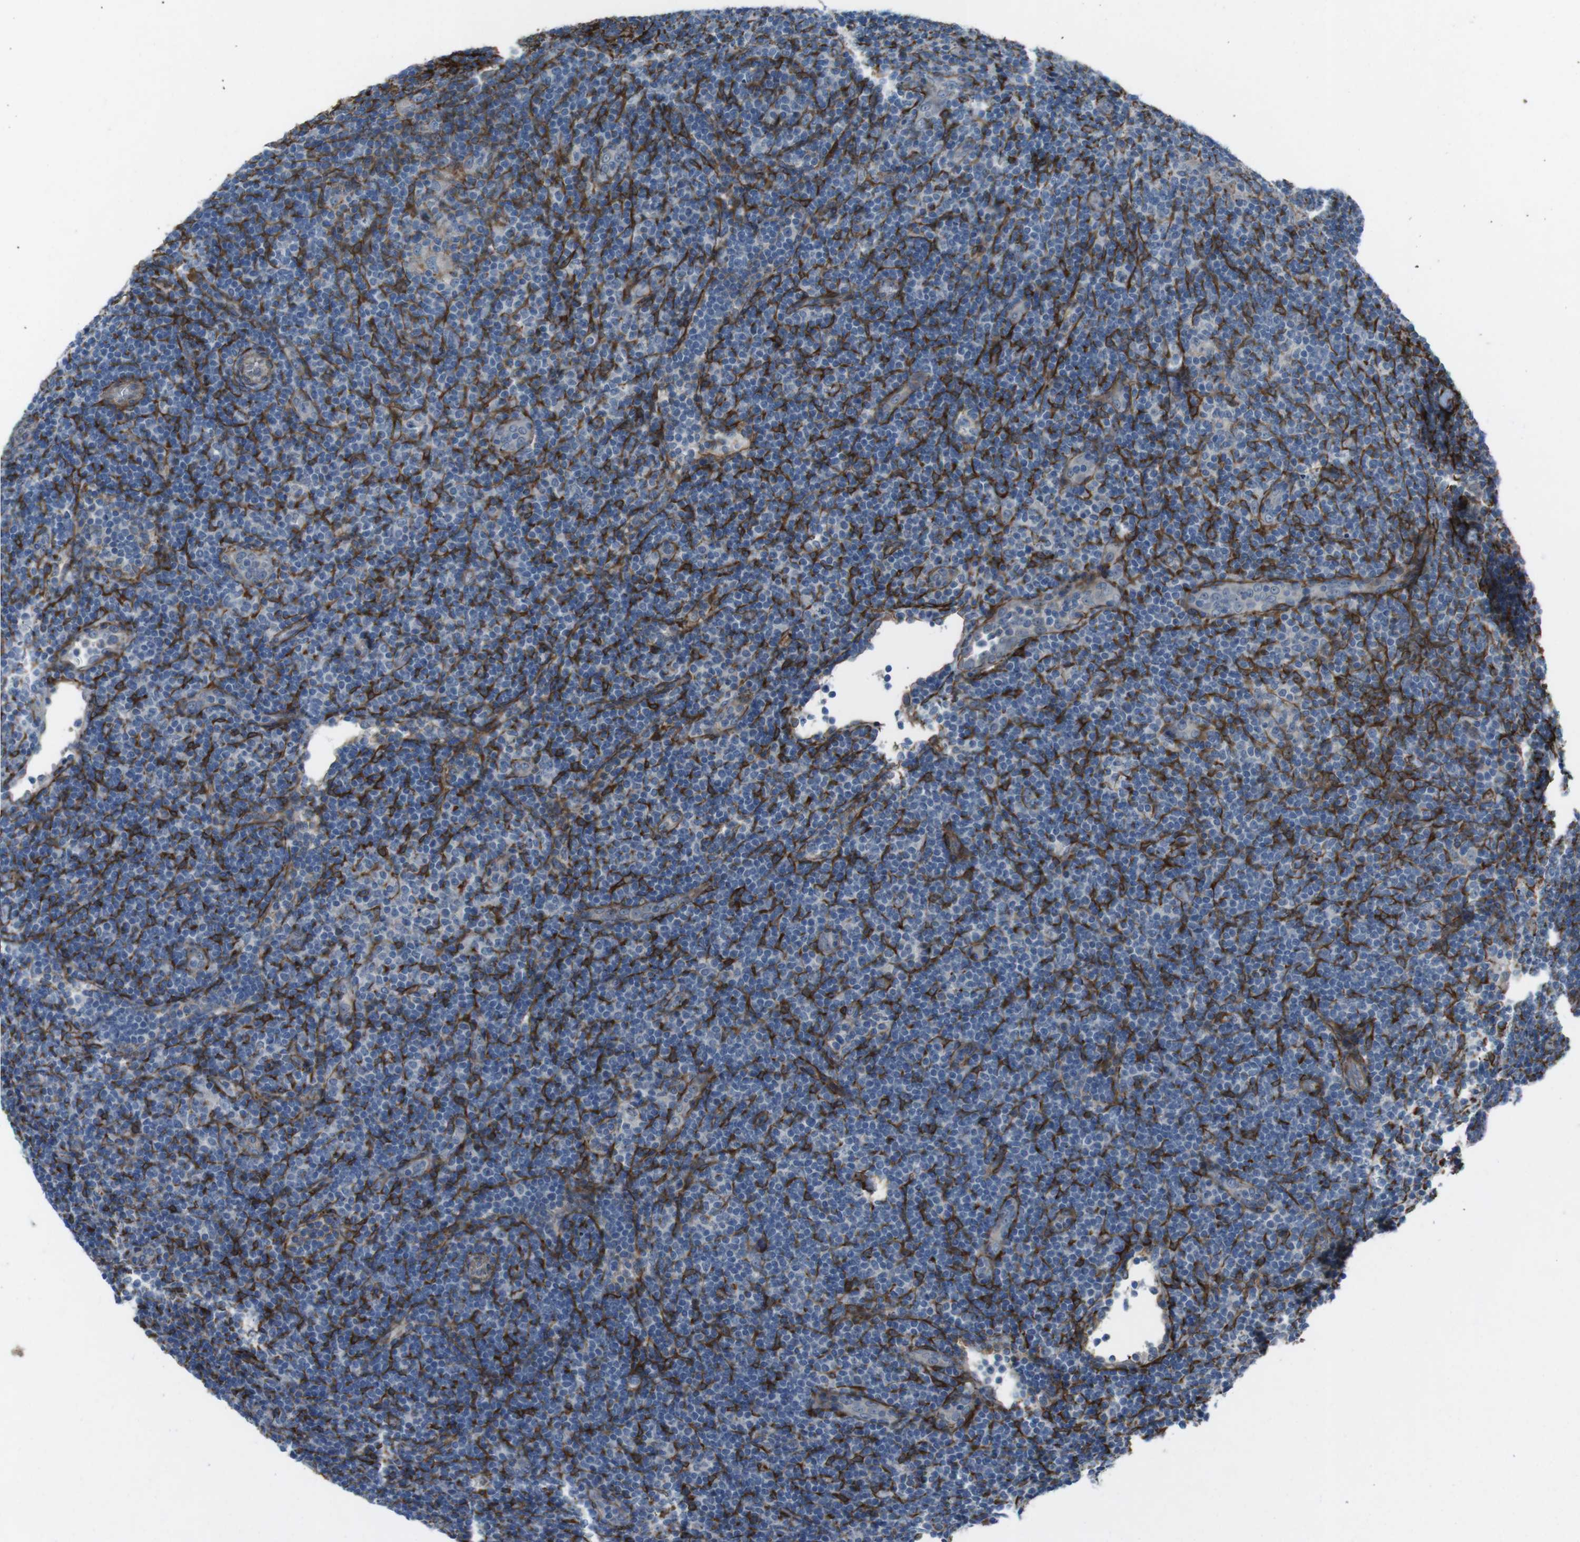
{"staining": {"intensity": "negative", "quantity": "none", "location": "none"}, "tissue": "lymphoma", "cell_type": "Tumor cells", "image_type": "cancer", "snomed": [{"axis": "morphology", "description": "Hodgkin's disease, NOS"}, {"axis": "topography", "description": "Lymph node"}], "caption": "Tumor cells are negative for brown protein staining in Hodgkin's disease. (DAB (3,3'-diaminobenzidine) immunohistochemistry (IHC) with hematoxylin counter stain).", "gene": "ANK2", "patient": {"sex": "female", "age": 57}}